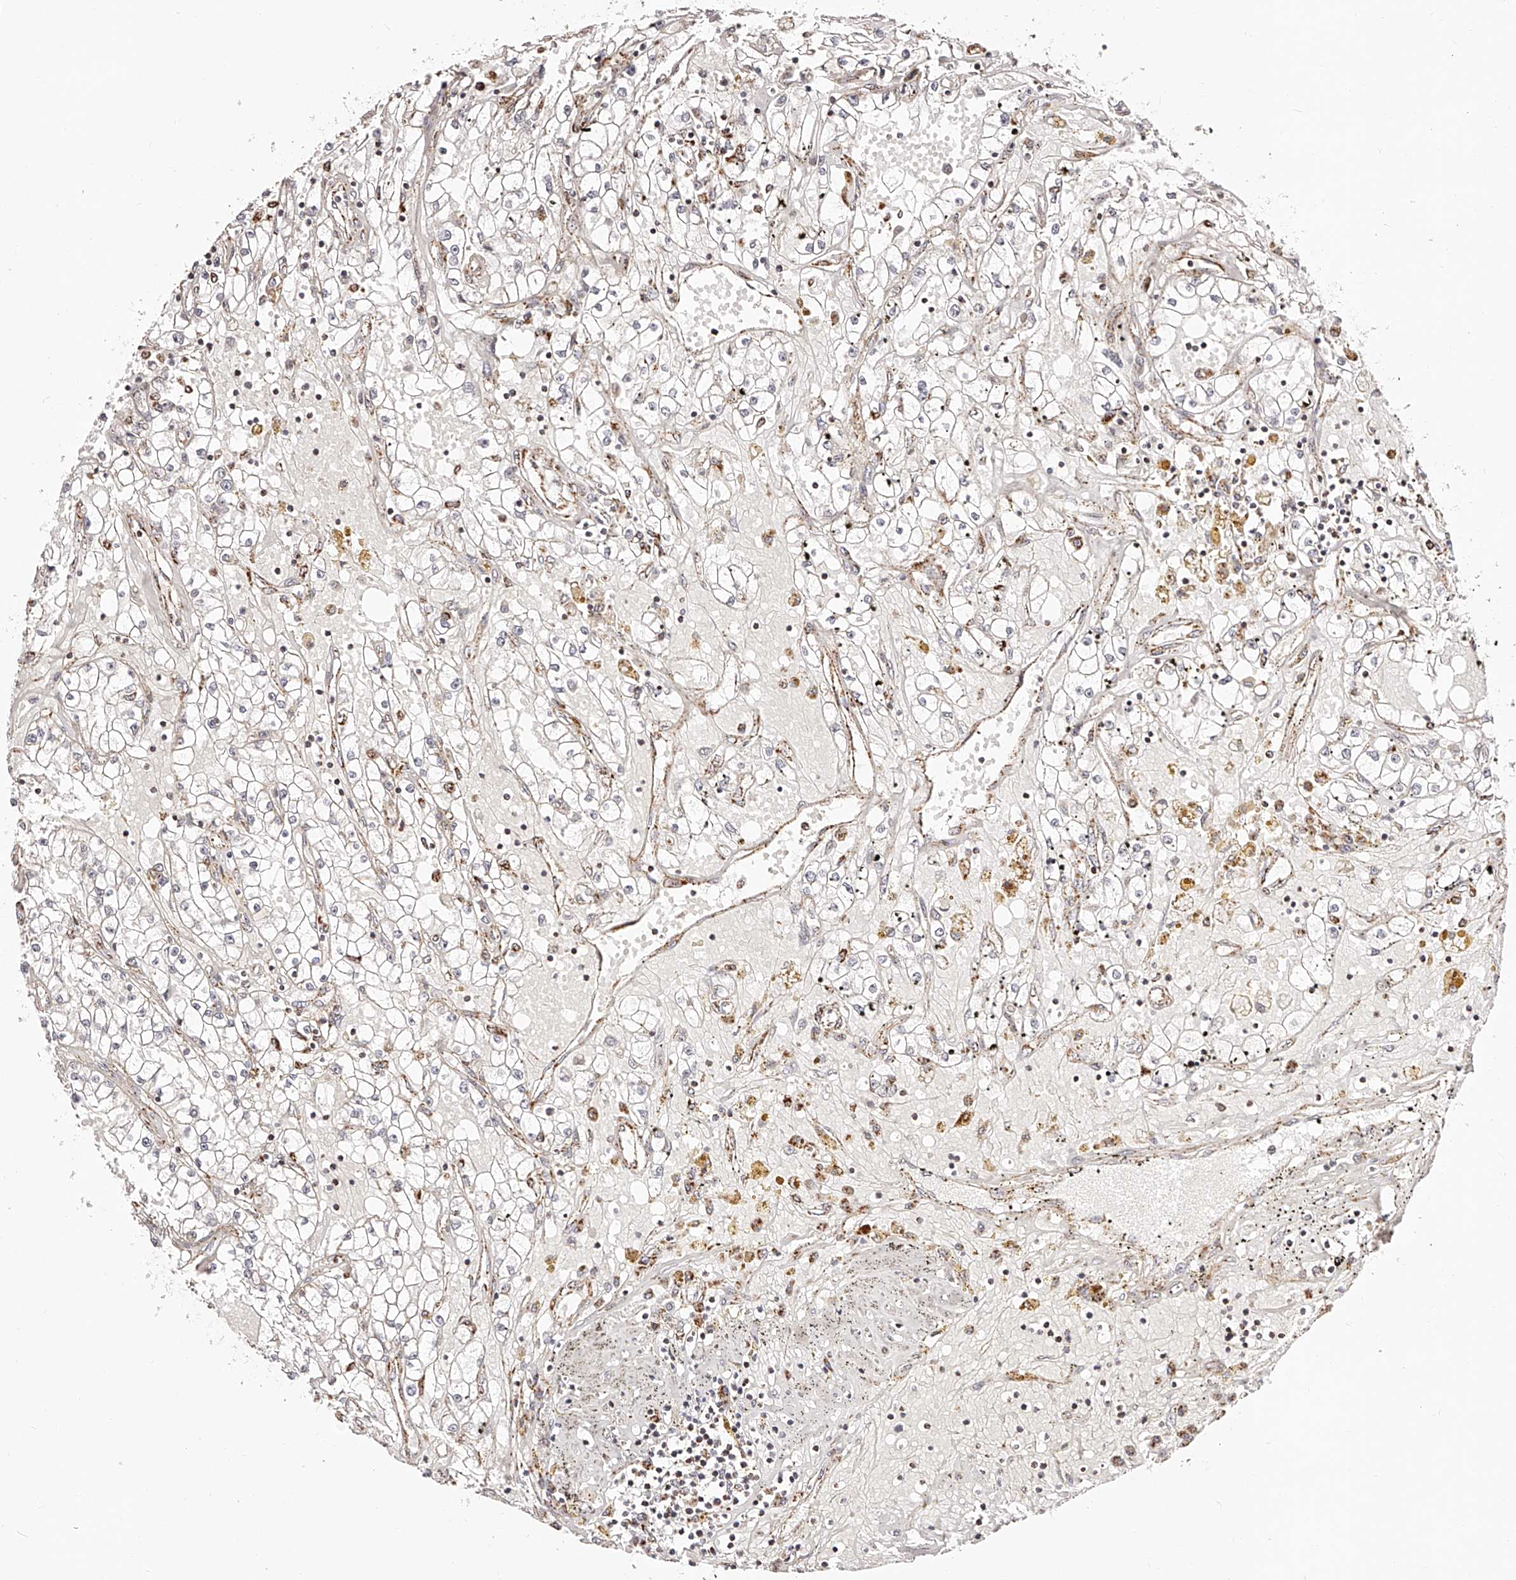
{"staining": {"intensity": "negative", "quantity": "none", "location": "none"}, "tissue": "renal cancer", "cell_type": "Tumor cells", "image_type": "cancer", "snomed": [{"axis": "morphology", "description": "Adenocarcinoma, NOS"}, {"axis": "topography", "description": "Kidney"}], "caption": "Tumor cells show no significant protein positivity in renal cancer.", "gene": "NDUFV3", "patient": {"sex": "male", "age": 56}}